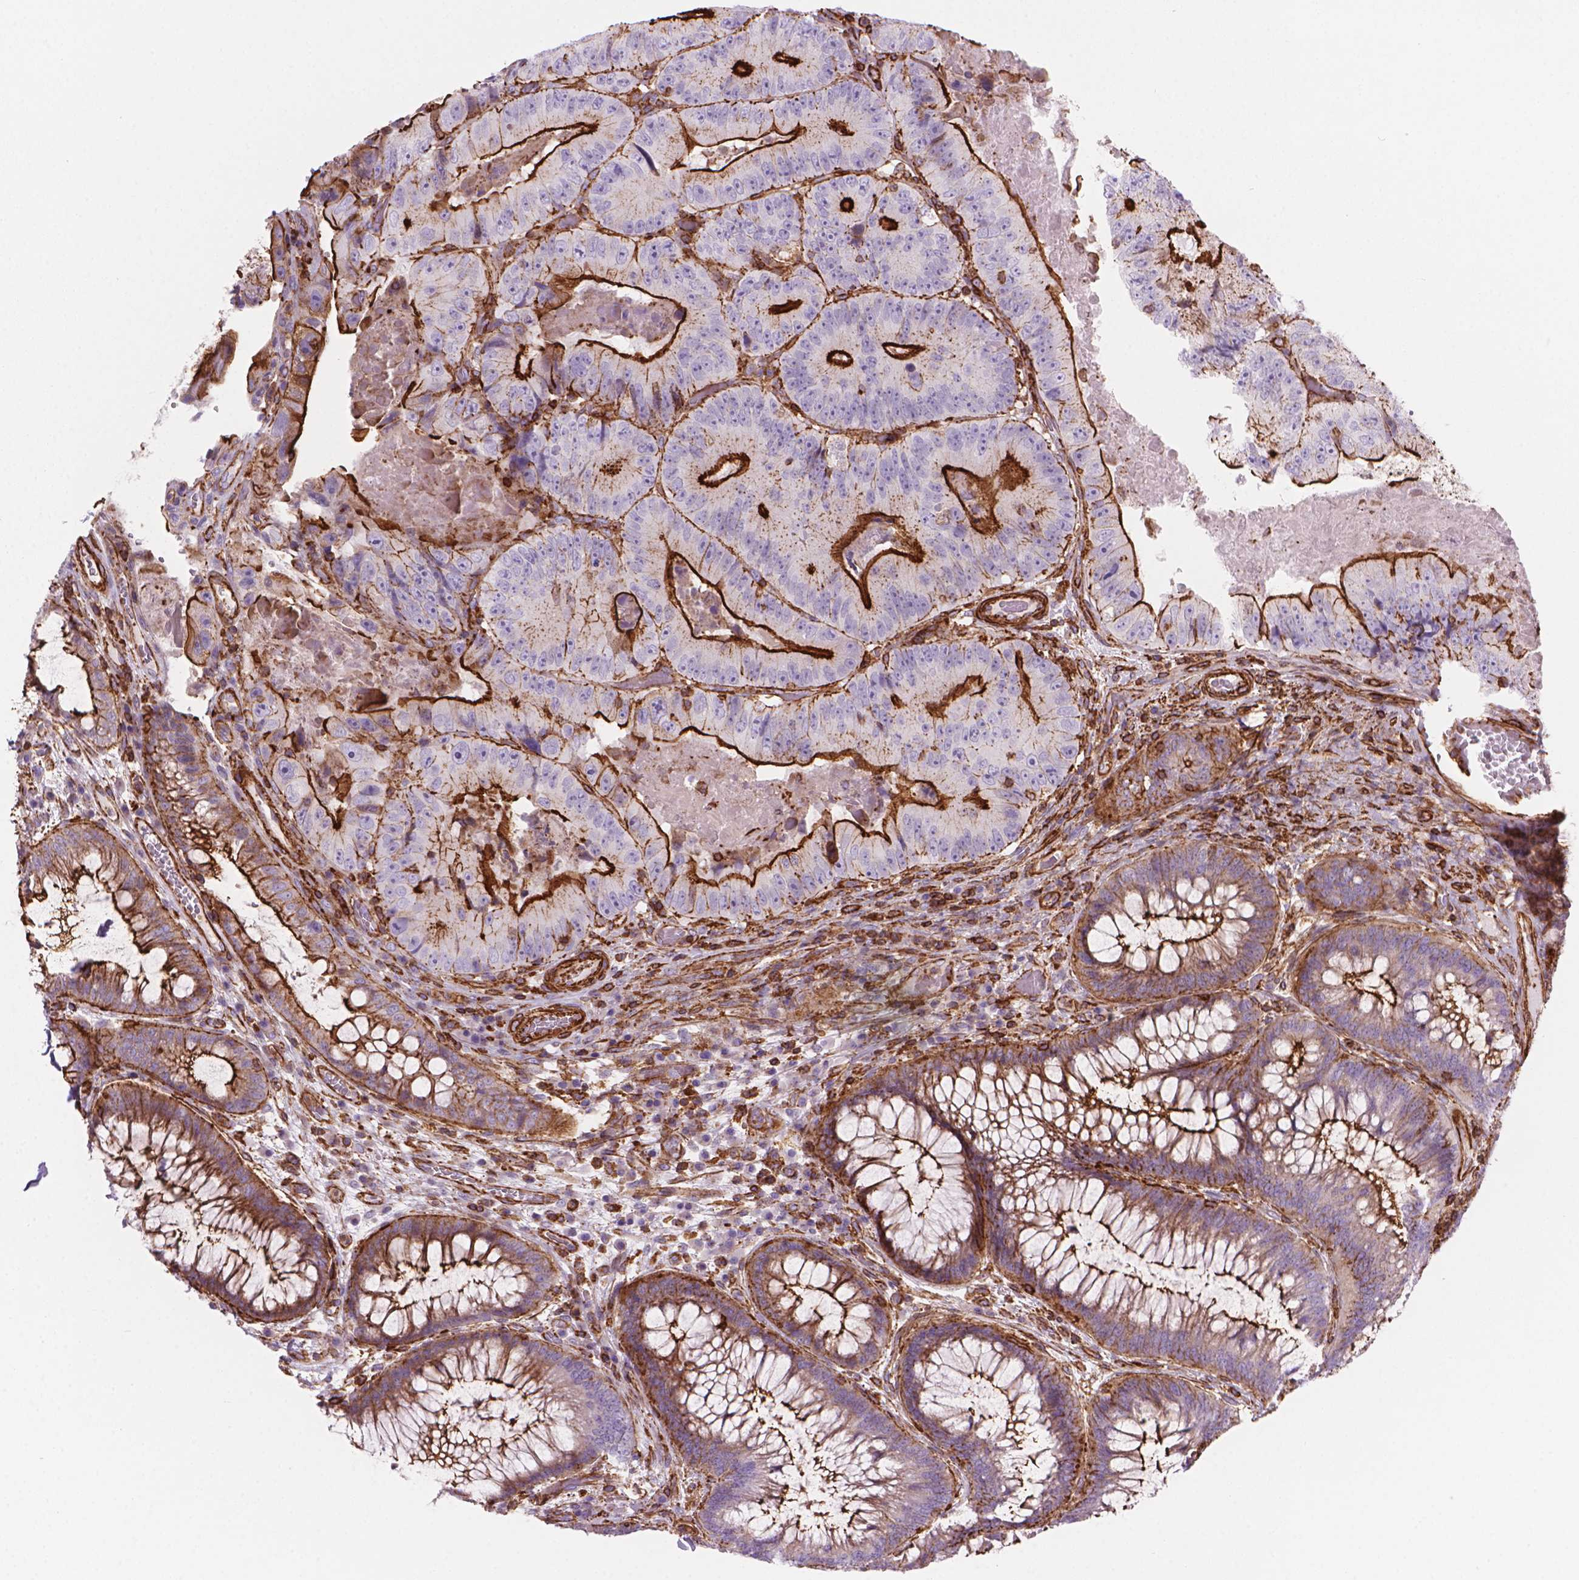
{"staining": {"intensity": "strong", "quantity": "25%-75%", "location": "cytoplasmic/membranous"}, "tissue": "colorectal cancer", "cell_type": "Tumor cells", "image_type": "cancer", "snomed": [{"axis": "morphology", "description": "Adenocarcinoma, NOS"}, {"axis": "topography", "description": "Colon"}], "caption": "The histopathology image demonstrates staining of colorectal adenocarcinoma, revealing strong cytoplasmic/membranous protein positivity (brown color) within tumor cells.", "gene": "PATJ", "patient": {"sex": "female", "age": 86}}